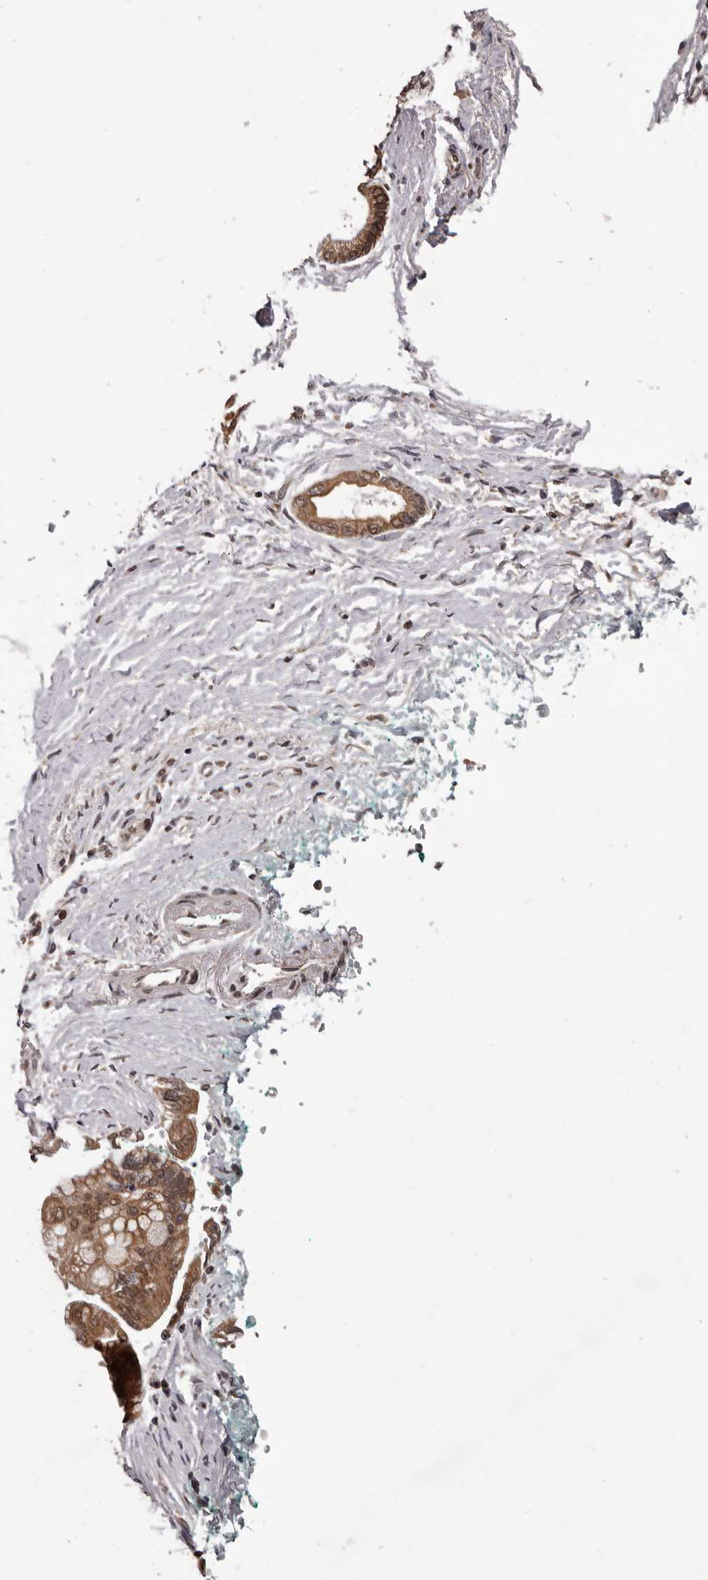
{"staining": {"intensity": "moderate", "quantity": ">75%", "location": "cytoplasmic/membranous"}, "tissue": "pancreatic cancer", "cell_type": "Tumor cells", "image_type": "cancer", "snomed": [{"axis": "morphology", "description": "Adenocarcinoma, NOS"}, {"axis": "topography", "description": "Pancreas"}], "caption": "Pancreatic cancer (adenocarcinoma) stained for a protein exhibits moderate cytoplasmic/membranous positivity in tumor cells. The staining was performed using DAB (3,3'-diaminobenzidine) to visualize the protein expression in brown, while the nuclei were stained in blue with hematoxylin (Magnification: 20x).", "gene": "CELF3", "patient": {"sex": "male", "age": 78}}